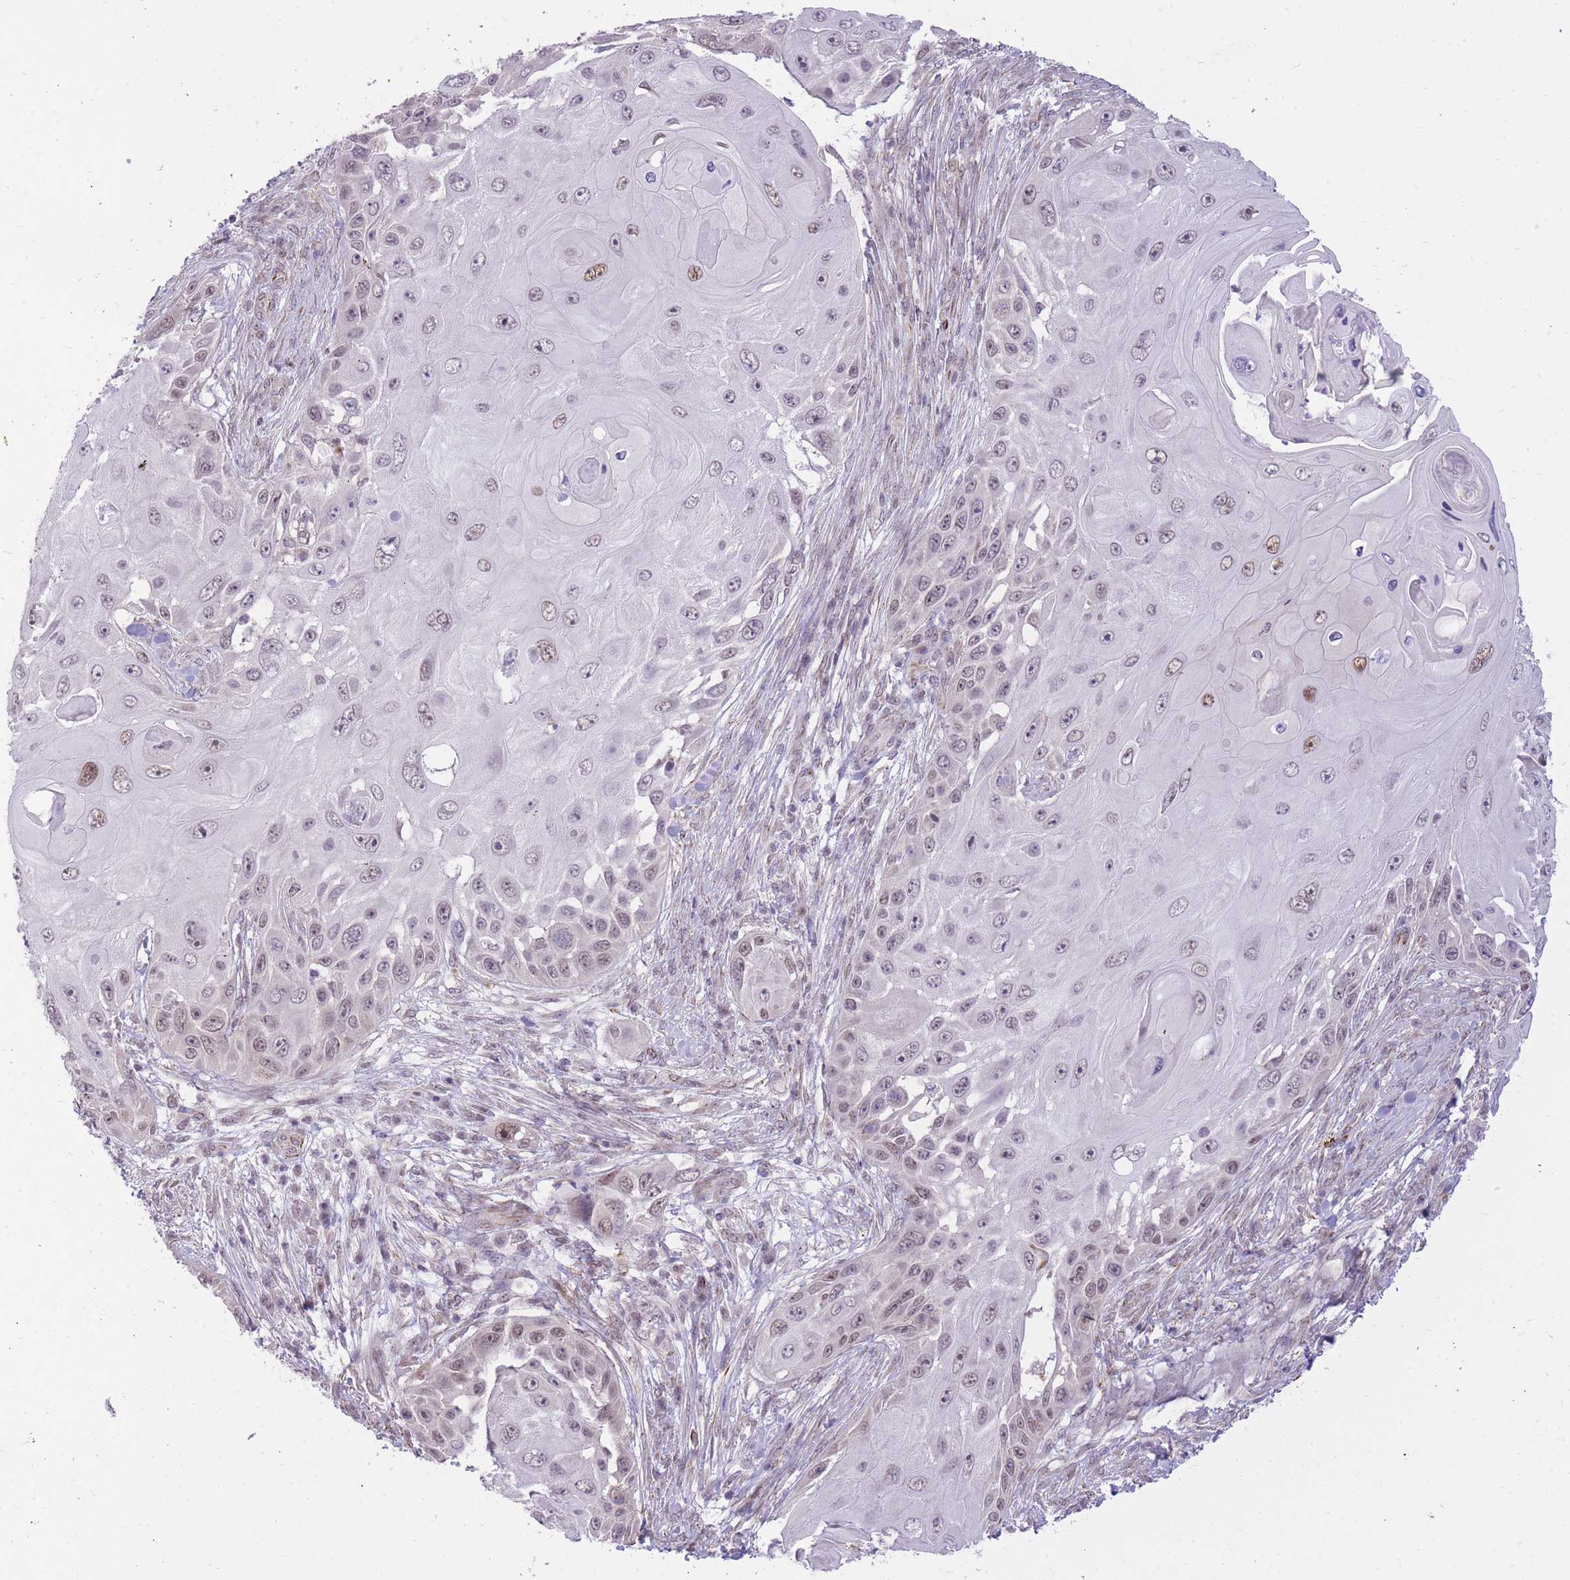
{"staining": {"intensity": "weak", "quantity": "25%-75%", "location": "nuclear"}, "tissue": "skin cancer", "cell_type": "Tumor cells", "image_type": "cancer", "snomed": [{"axis": "morphology", "description": "Squamous cell carcinoma, NOS"}, {"axis": "topography", "description": "Skin"}], "caption": "Immunohistochemical staining of skin squamous cell carcinoma reveals low levels of weak nuclear staining in approximately 25%-75% of tumor cells.", "gene": "ELL", "patient": {"sex": "female", "age": 44}}